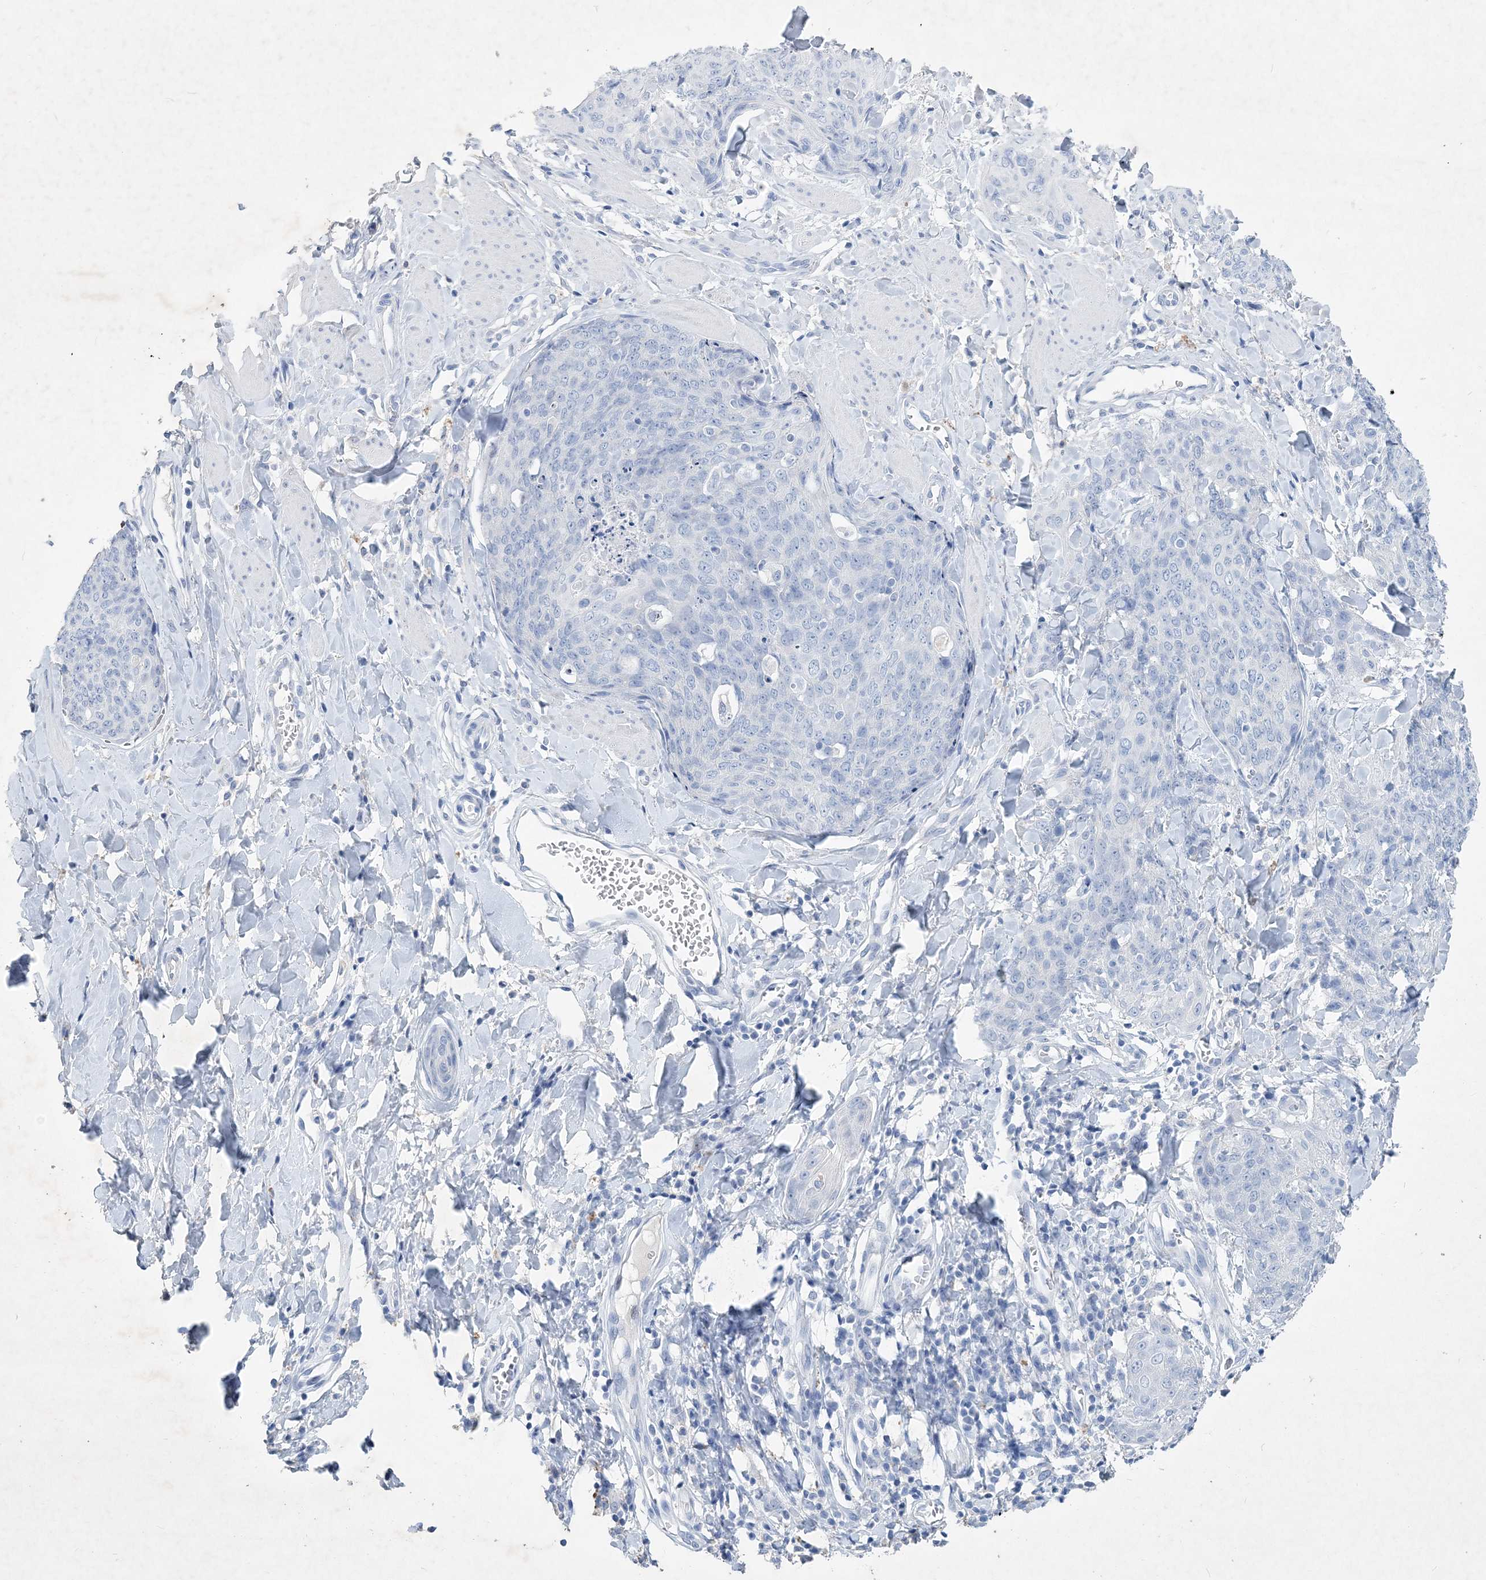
{"staining": {"intensity": "negative", "quantity": "none", "location": "none"}, "tissue": "skin cancer", "cell_type": "Tumor cells", "image_type": "cancer", "snomed": [{"axis": "morphology", "description": "Squamous cell carcinoma, NOS"}, {"axis": "topography", "description": "Skin"}, {"axis": "topography", "description": "Vulva"}], "caption": "Tumor cells show no significant protein staining in skin cancer.", "gene": "COPS8", "patient": {"sex": "female", "age": 85}}